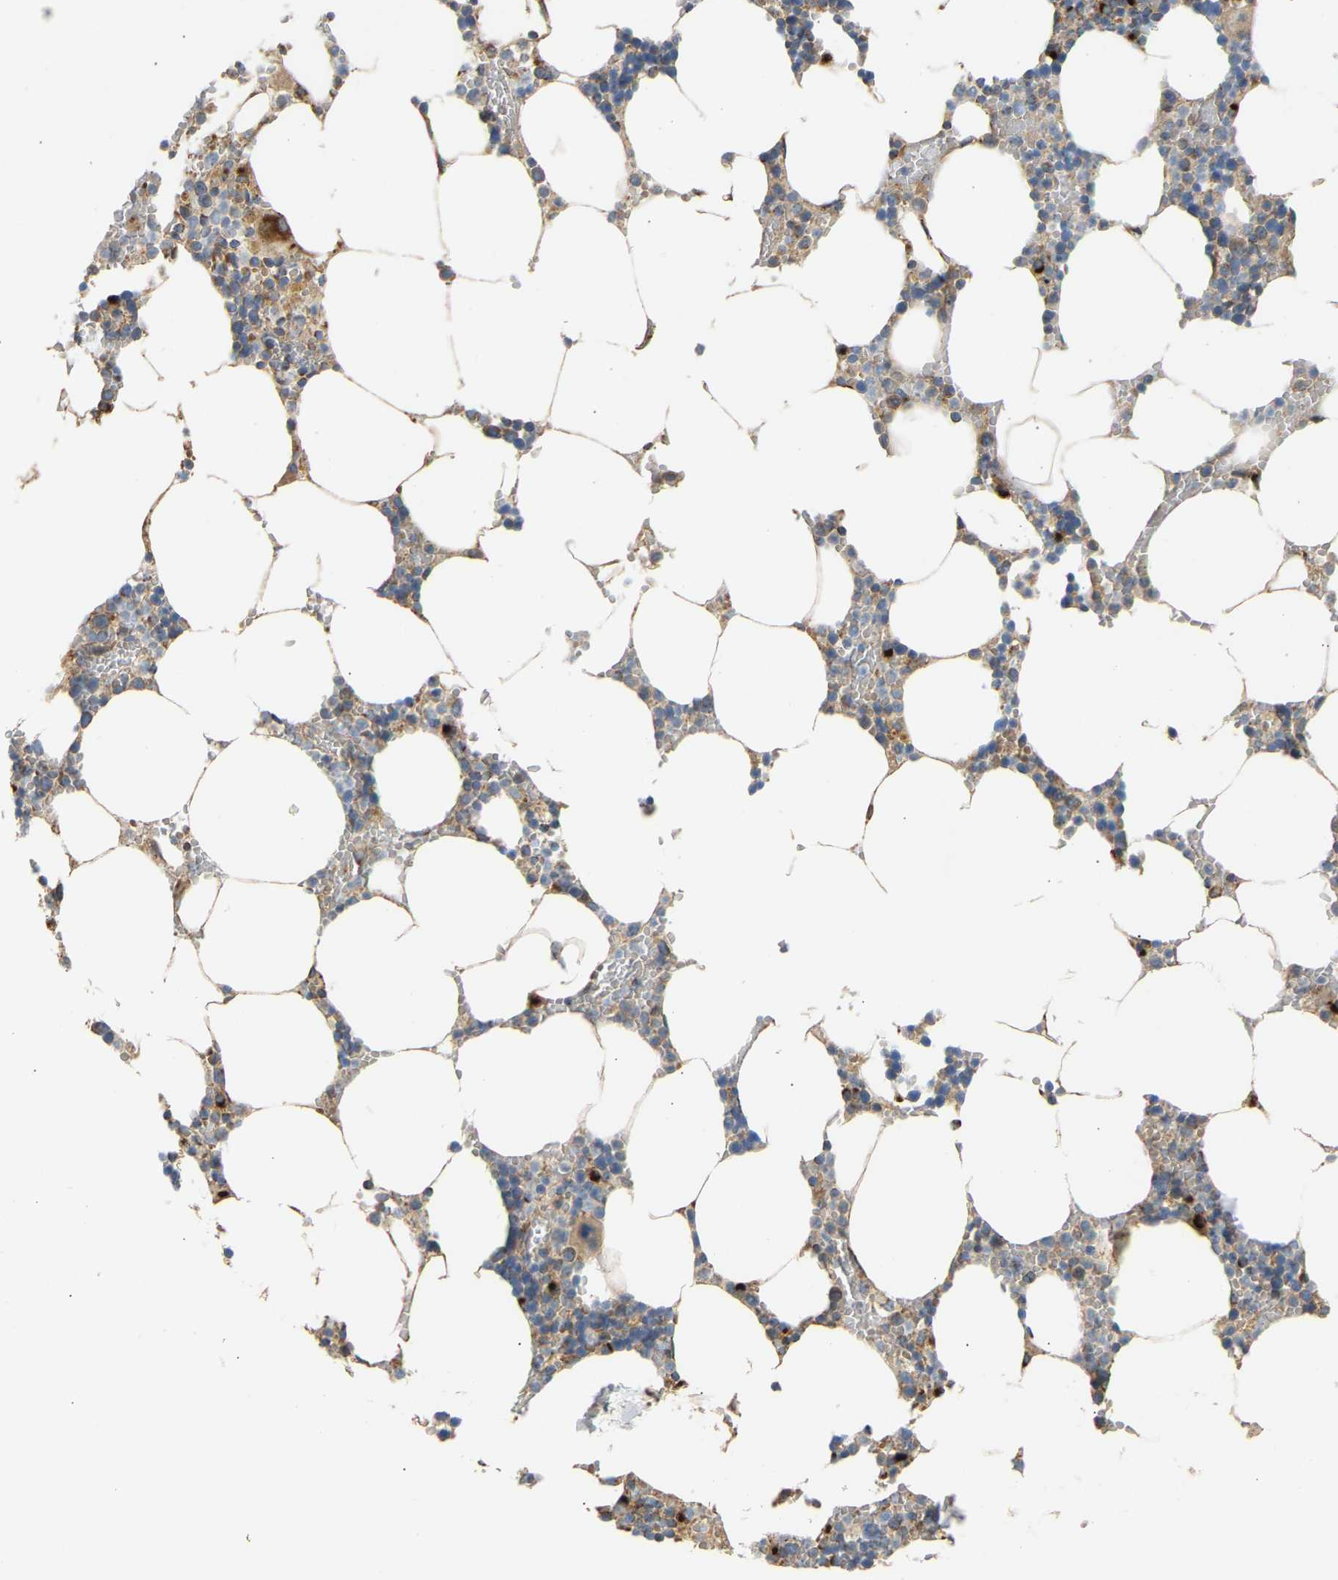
{"staining": {"intensity": "strong", "quantity": "<25%", "location": "cytoplasmic/membranous"}, "tissue": "bone marrow", "cell_type": "Hematopoietic cells", "image_type": "normal", "snomed": [{"axis": "morphology", "description": "Normal tissue, NOS"}, {"axis": "topography", "description": "Bone marrow"}], "caption": "Brown immunohistochemical staining in unremarkable bone marrow shows strong cytoplasmic/membranous expression in about <25% of hematopoietic cells. (Stains: DAB in brown, nuclei in blue, Microscopy: brightfield microscopy at high magnification).", "gene": "YIPF2", "patient": {"sex": "male", "age": 70}}